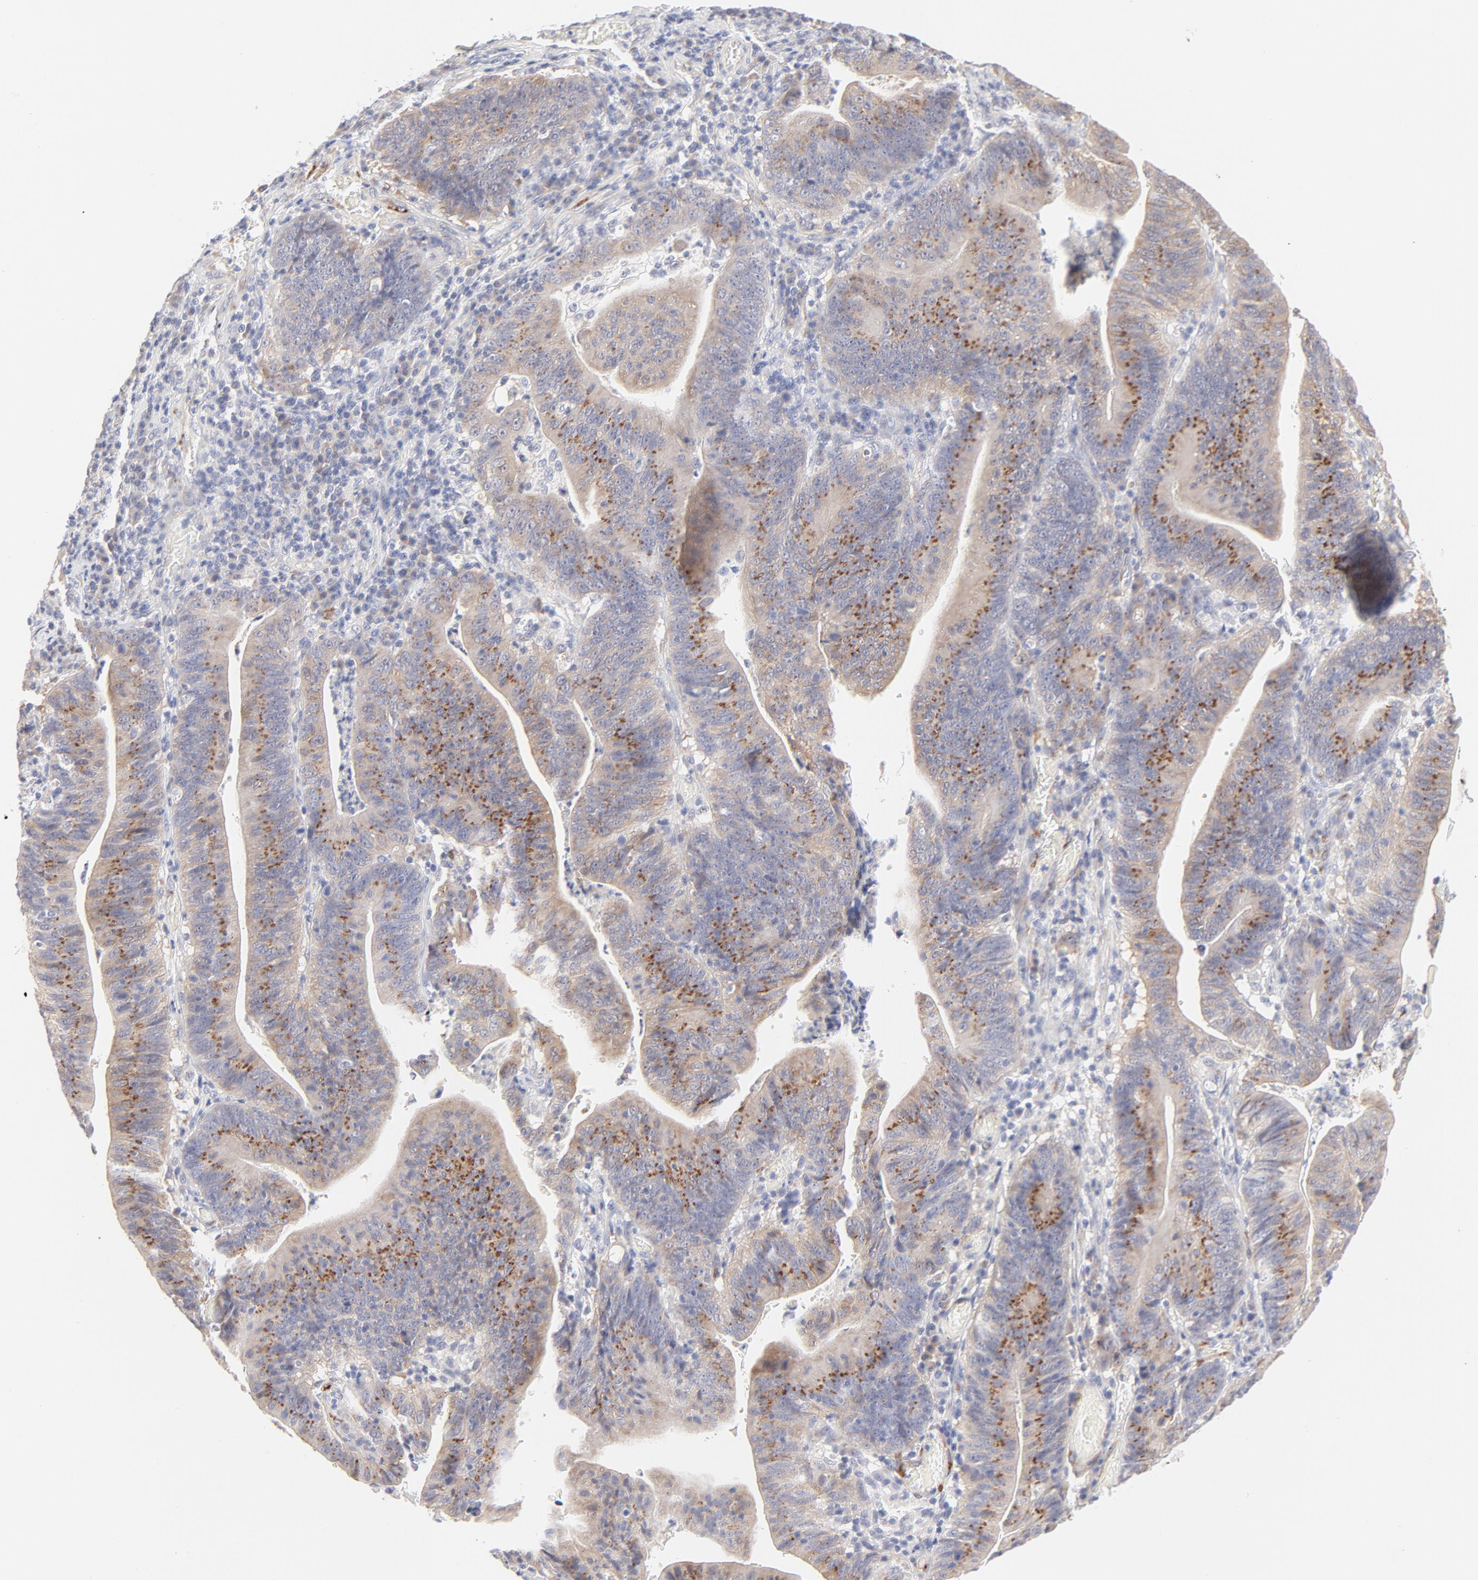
{"staining": {"intensity": "moderate", "quantity": "25%-75%", "location": "cytoplasmic/membranous"}, "tissue": "stomach cancer", "cell_type": "Tumor cells", "image_type": "cancer", "snomed": [{"axis": "morphology", "description": "Adenocarcinoma, NOS"}, {"axis": "topography", "description": "Stomach, lower"}], "caption": "Human stomach adenocarcinoma stained with a brown dye demonstrates moderate cytoplasmic/membranous positive positivity in approximately 25%-75% of tumor cells.", "gene": "NKX2-2", "patient": {"sex": "female", "age": 86}}